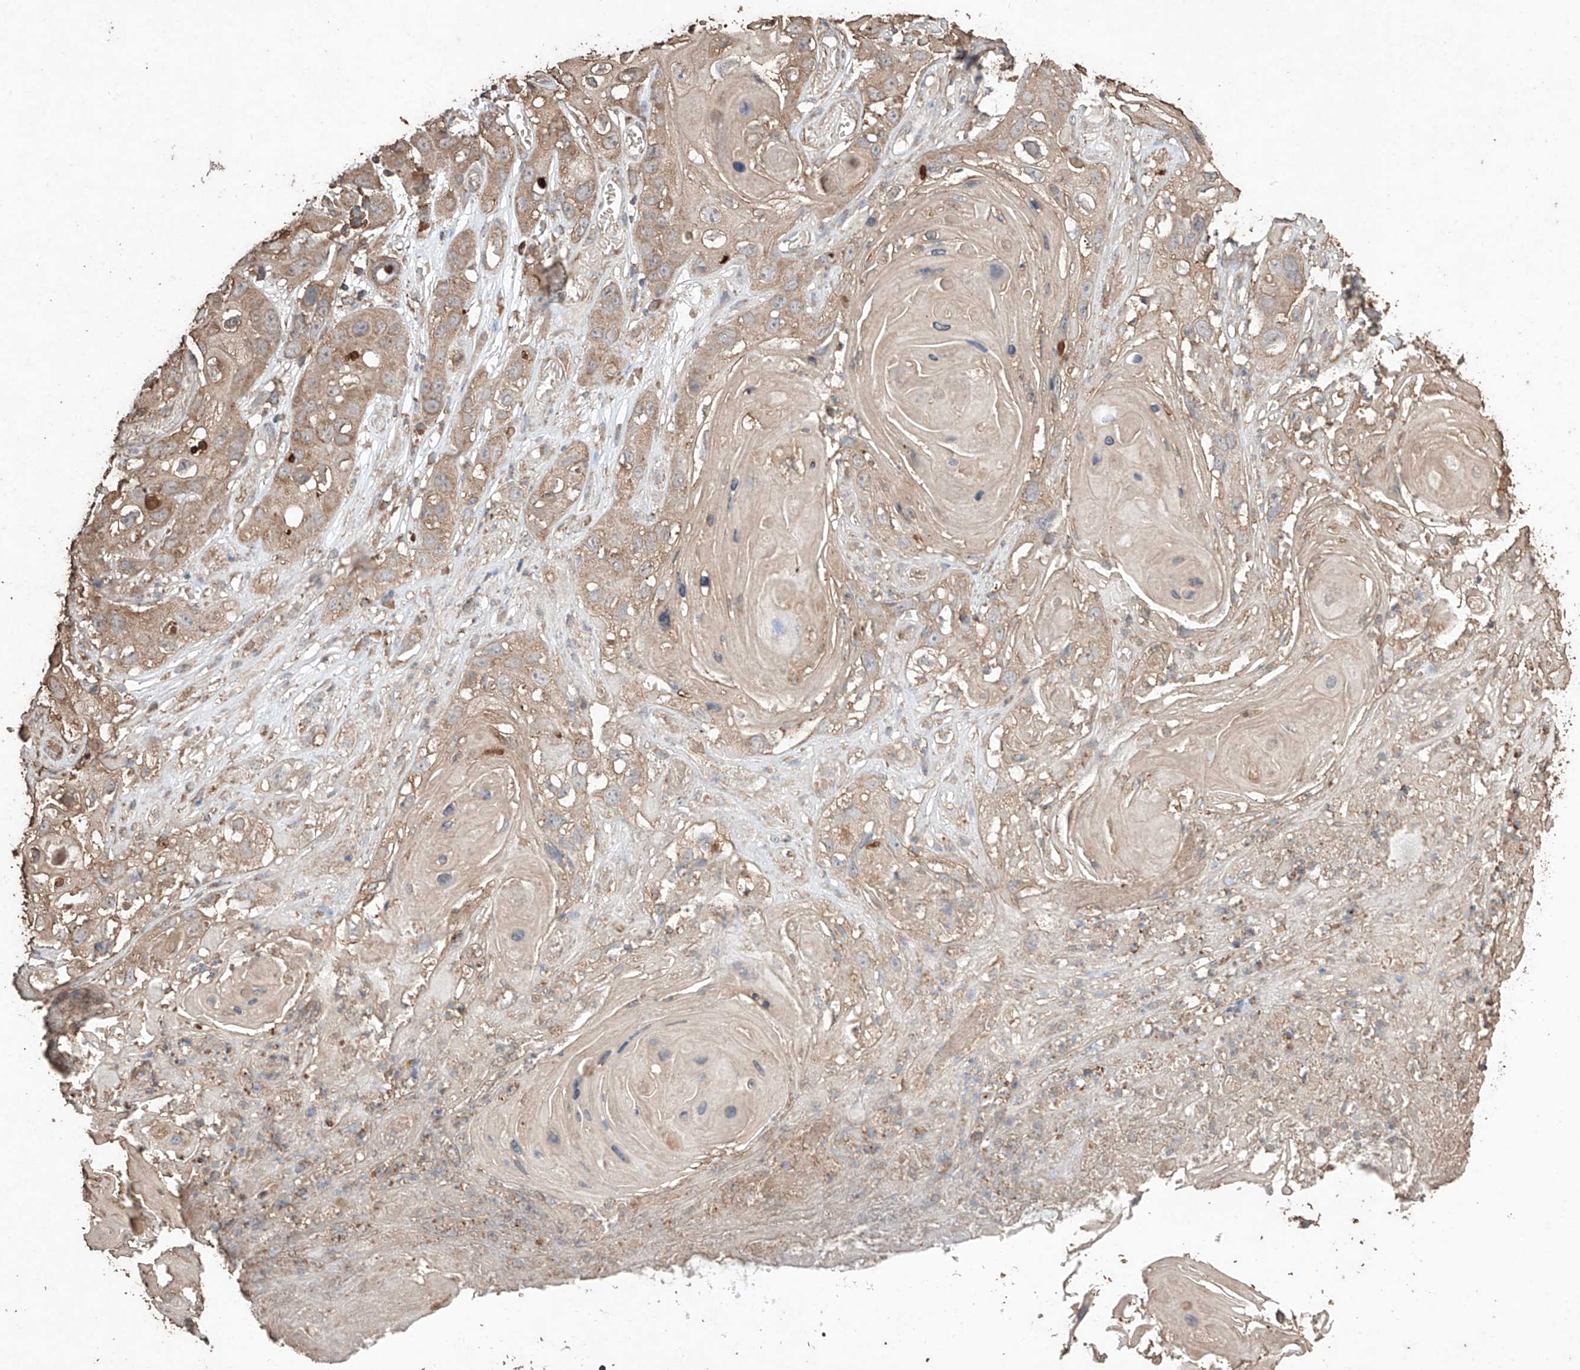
{"staining": {"intensity": "weak", "quantity": "25%-75%", "location": "cytoplasmic/membranous"}, "tissue": "skin cancer", "cell_type": "Tumor cells", "image_type": "cancer", "snomed": [{"axis": "morphology", "description": "Squamous cell carcinoma, NOS"}, {"axis": "topography", "description": "Skin"}], "caption": "Skin cancer (squamous cell carcinoma) stained for a protein displays weak cytoplasmic/membranous positivity in tumor cells.", "gene": "M6PR", "patient": {"sex": "male", "age": 55}}